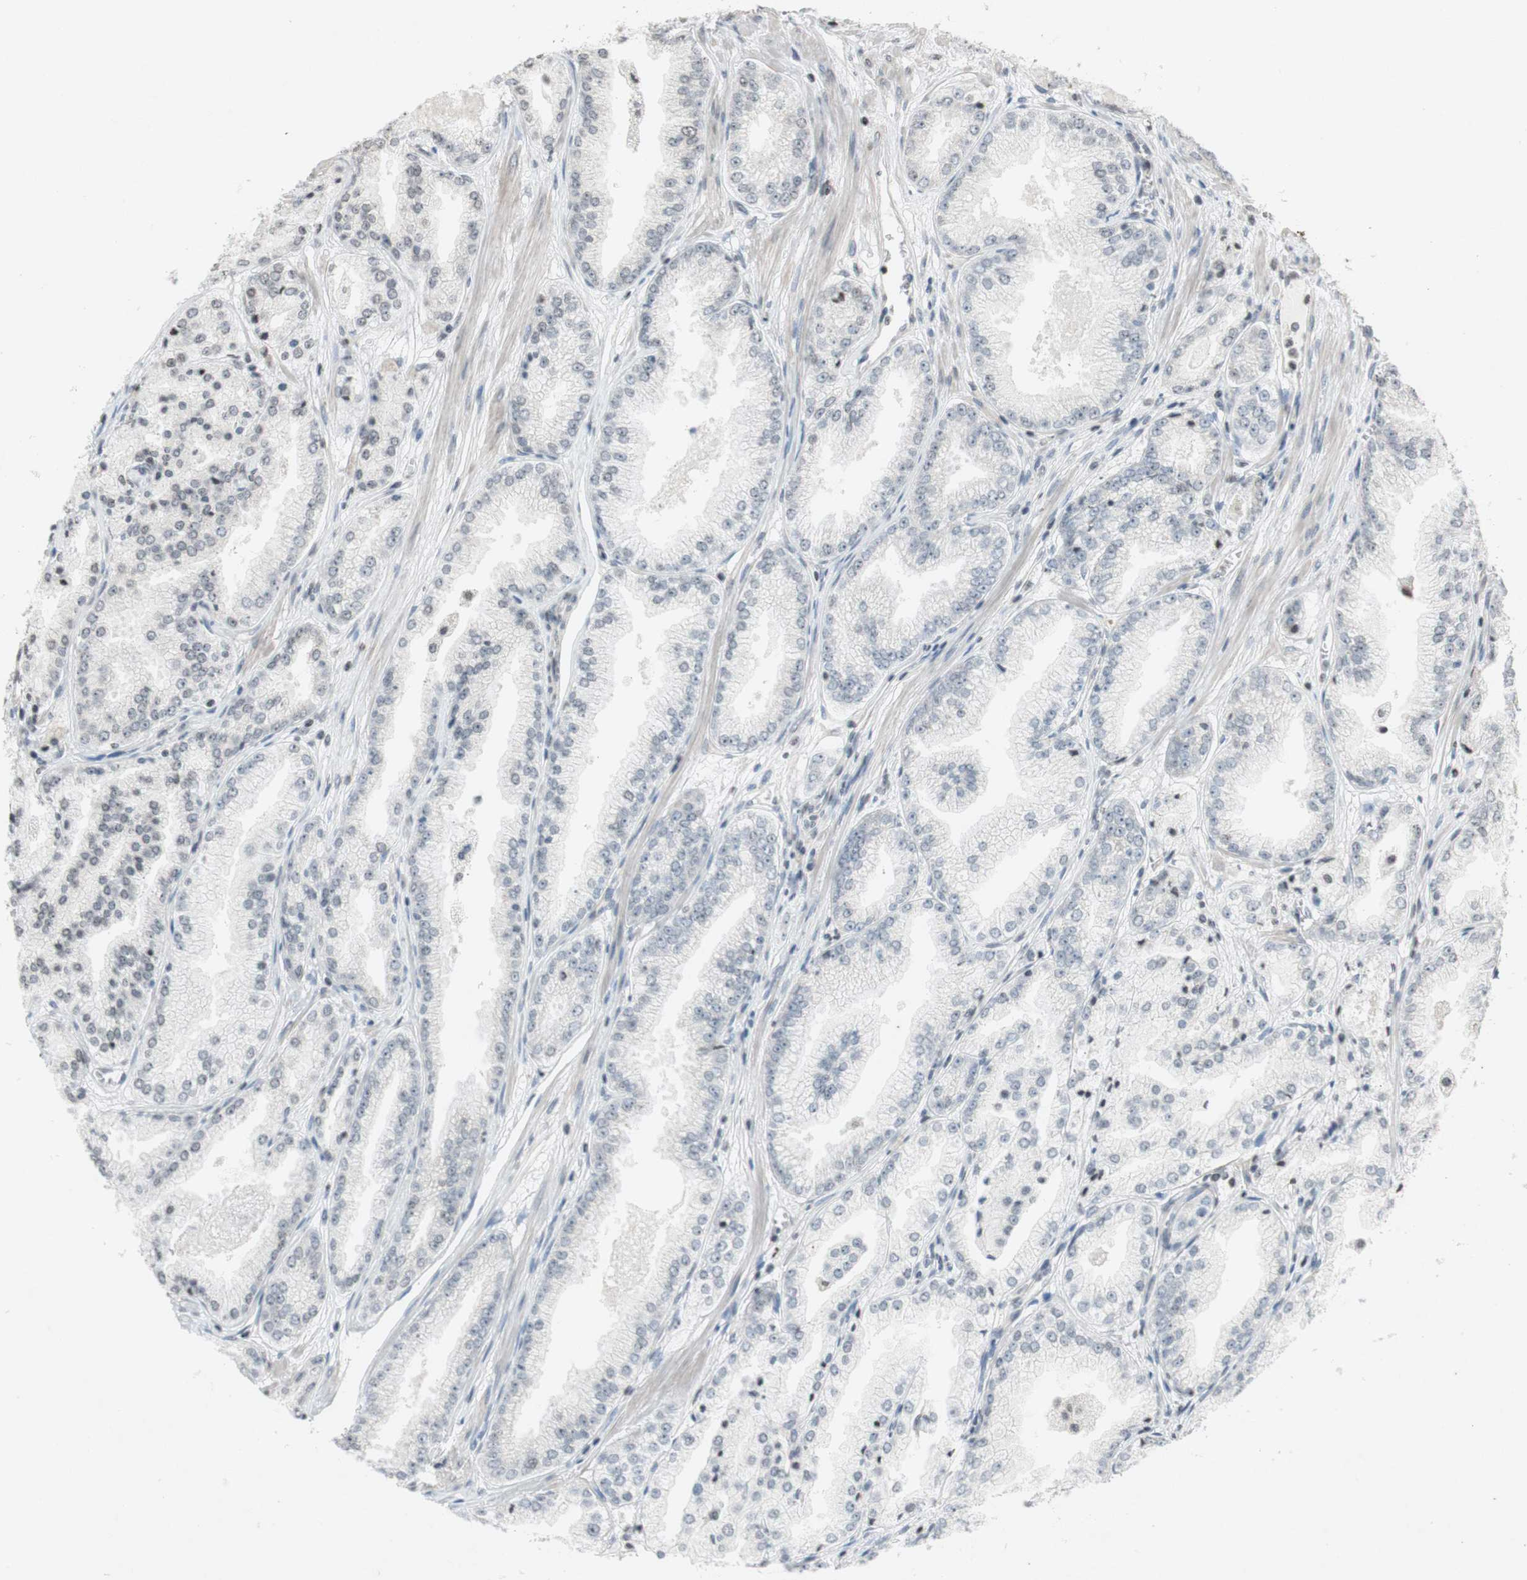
{"staining": {"intensity": "negative", "quantity": "none", "location": "none"}, "tissue": "prostate cancer", "cell_type": "Tumor cells", "image_type": "cancer", "snomed": [{"axis": "morphology", "description": "Adenocarcinoma, High grade"}, {"axis": "topography", "description": "Prostate"}], "caption": "Immunohistochemistry histopathology image of neoplastic tissue: human prostate adenocarcinoma (high-grade) stained with DAB exhibits no significant protein staining in tumor cells.", "gene": "MCM6", "patient": {"sex": "male", "age": 61}}